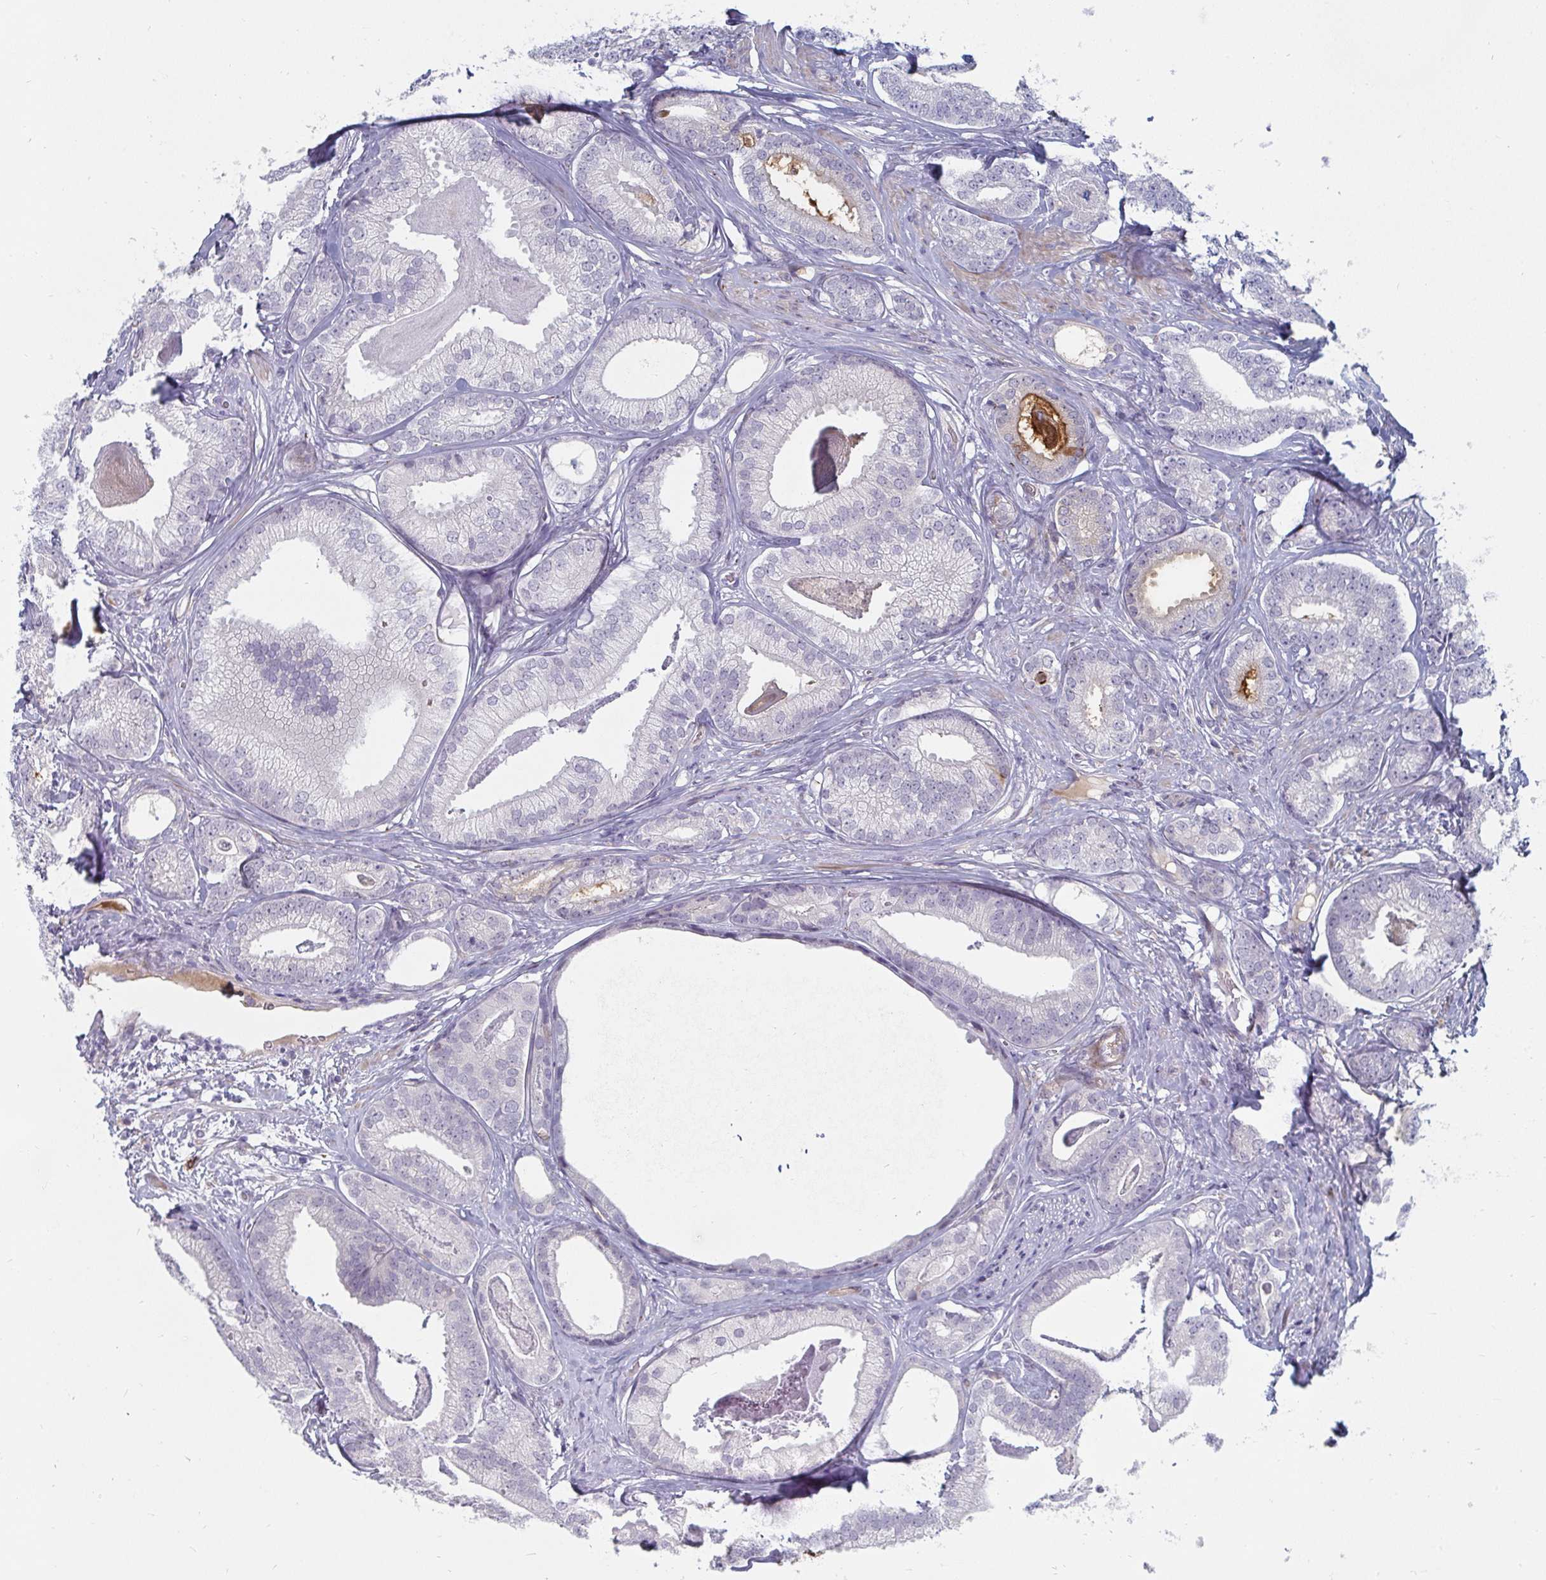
{"staining": {"intensity": "negative", "quantity": "none", "location": "none"}, "tissue": "prostate cancer", "cell_type": "Tumor cells", "image_type": "cancer", "snomed": [{"axis": "morphology", "description": "Adenocarcinoma, Low grade"}, {"axis": "topography", "description": "Prostate"}], "caption": "This micrograph is of adenocarcinoma (low-grade) (prostate) stained with immunohistochemistry to label a protein in brown with the nuclei are counter-stained blue. There is no expression in tumor cells.", "gene": "PSMG1", "patient": {"sex": "male", "age": 63}}